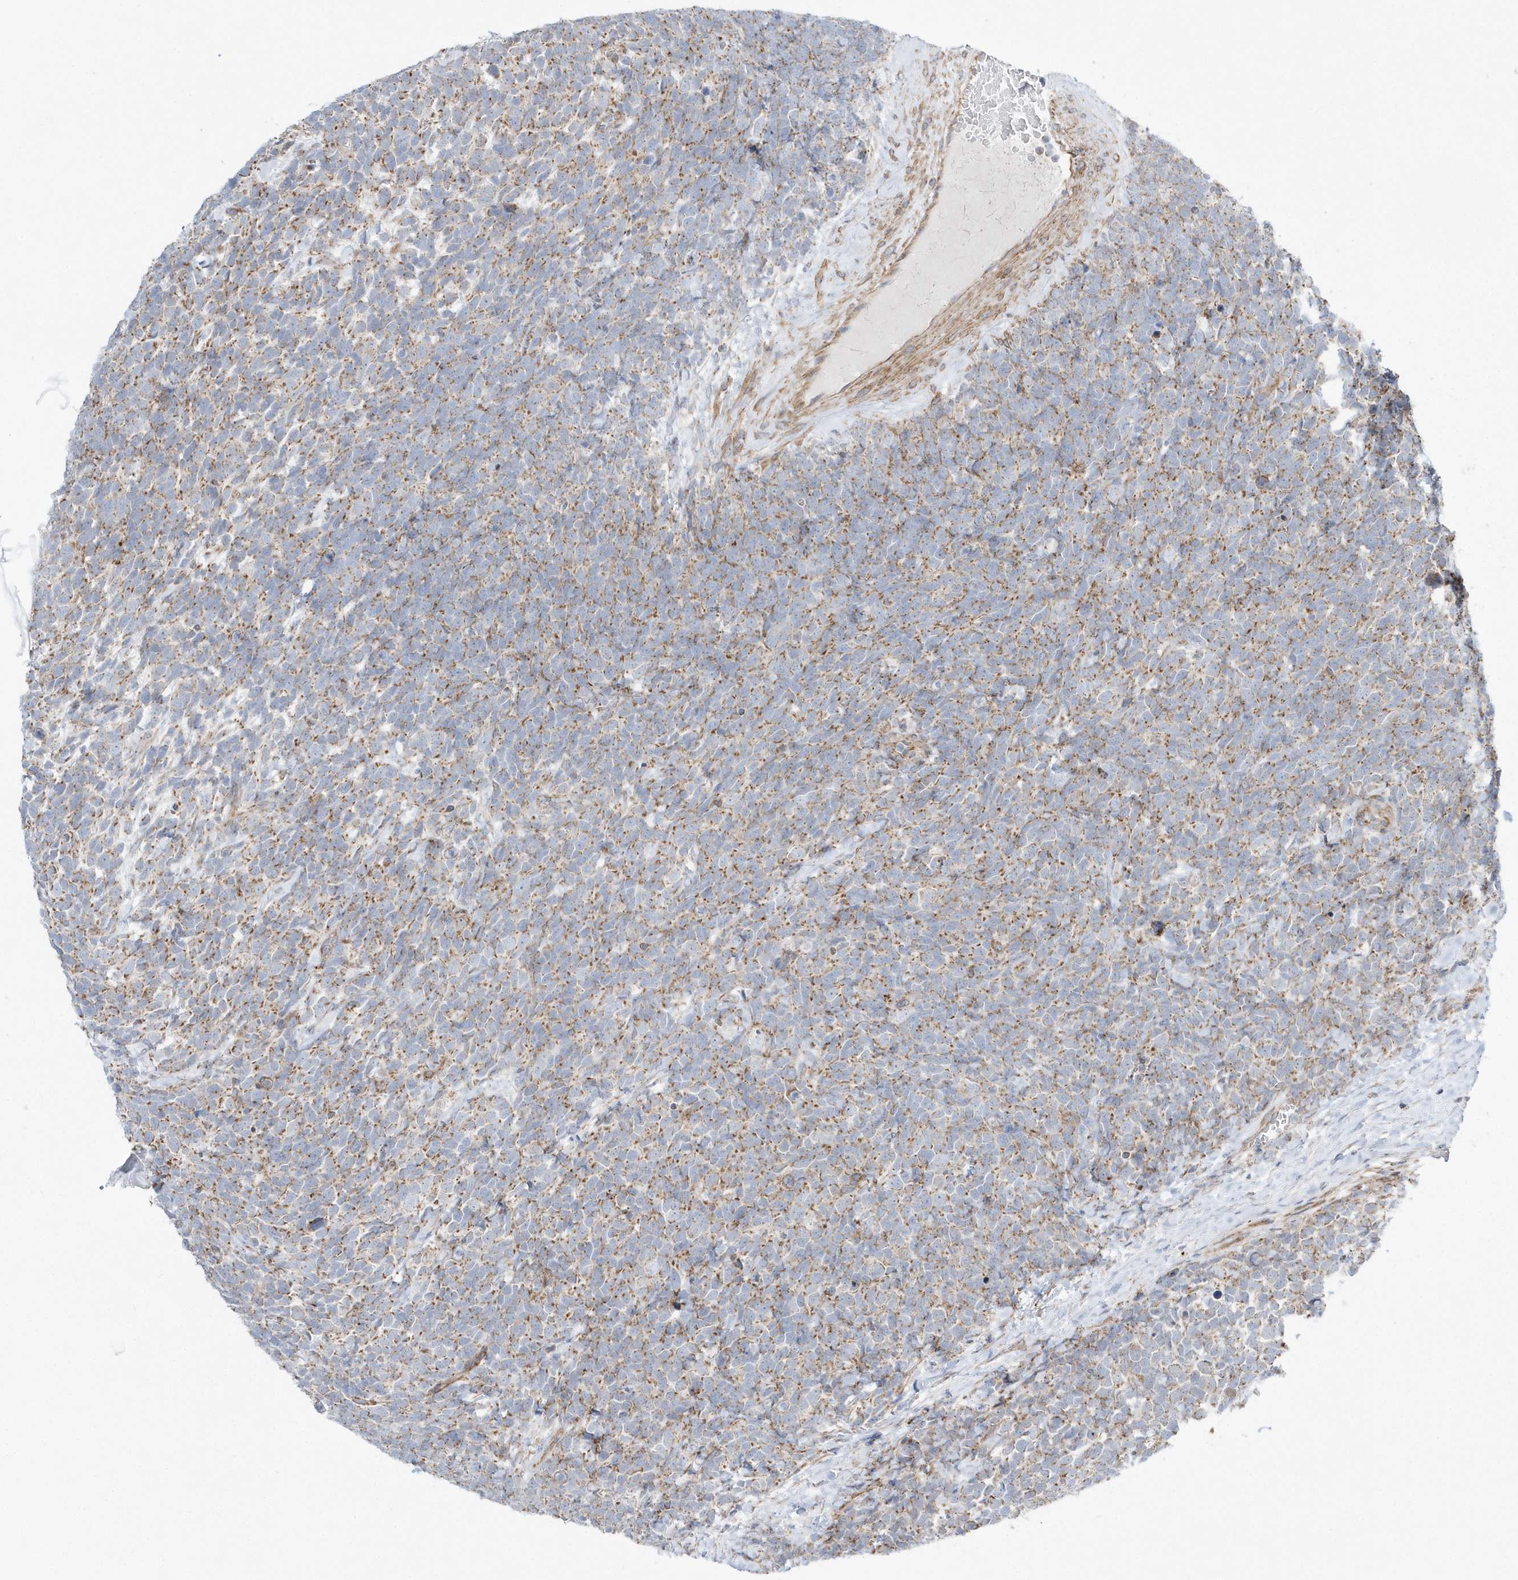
{"staining": {"intensity": "moderate", "quantity": ">75%", "location": "cytoplasmic/membranous"}, "tissue": "urothelial cancer", "cell_type": "Tumor cells", "image_type": "cancer", "snomed": [{"axis": "morphology", "description": "Urothelial carcinoma, High grade"}, {"axis": "topography", "description": "Urinary bladder"}], "caption": "This histopathology image reveals IHC staining of human urothelial cancer, with medium moderate cytoplasmic/membranous staining in about >75% of tumor cells.", "gene": "OPA1", "patient": {"sex": "female", "age": 82}}